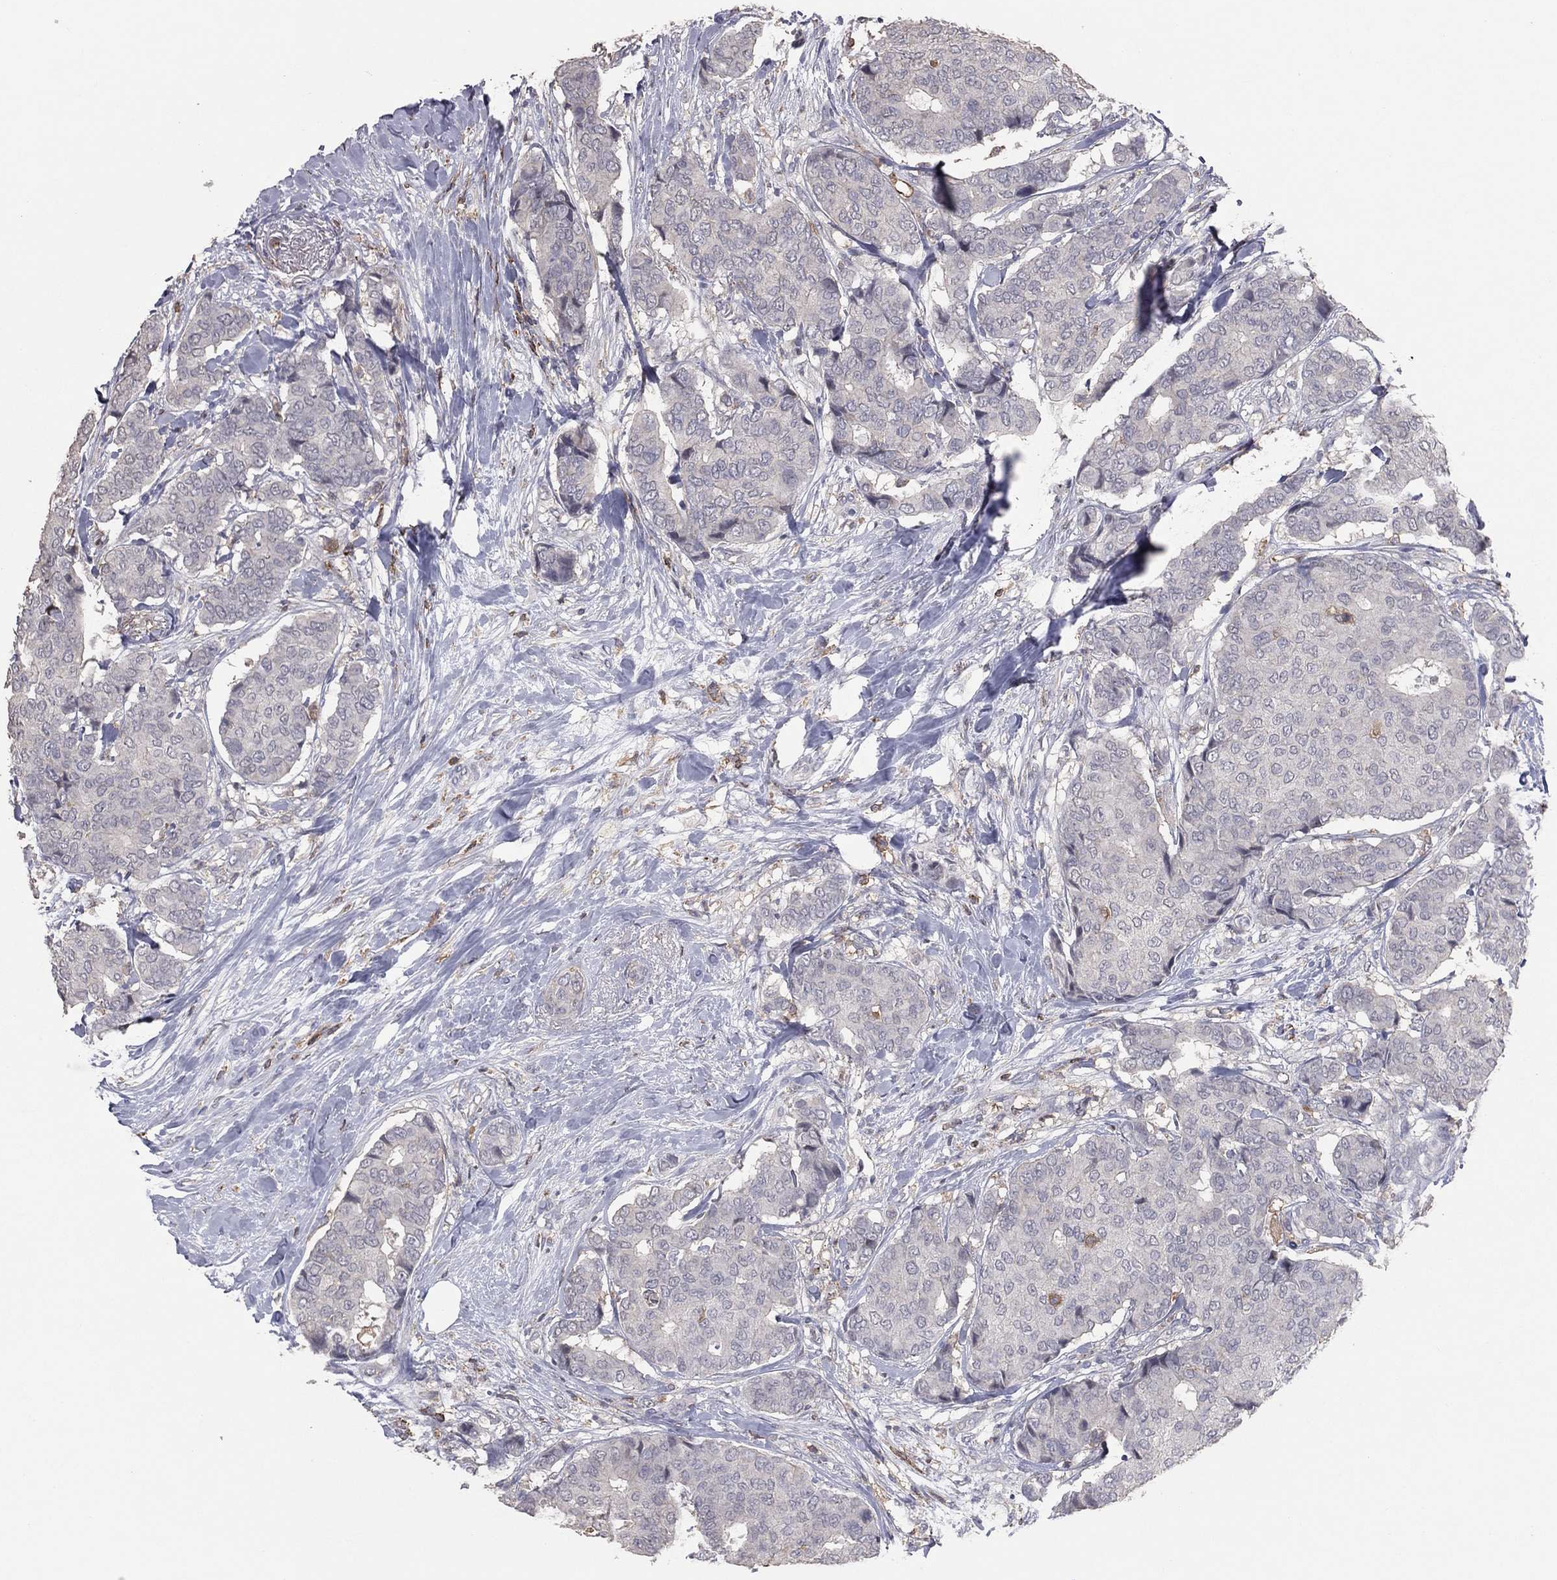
{"staining": {"intensity": "negative", "quantity": "none", "location": "none"}, "tissue": "breast cancer", "cell_type": "Tumor cells", "image_type": "cancer", "snomed": [{"axis": "morphology", "description": "Duct carcinoma"}, {"axis": "topography", "description": "Breast"}], "caption": "There is no significant staining in tumor cells of breast cancer.", "gene": "PSTPIP1", "patient": {"sex": "female", "age": 75}}